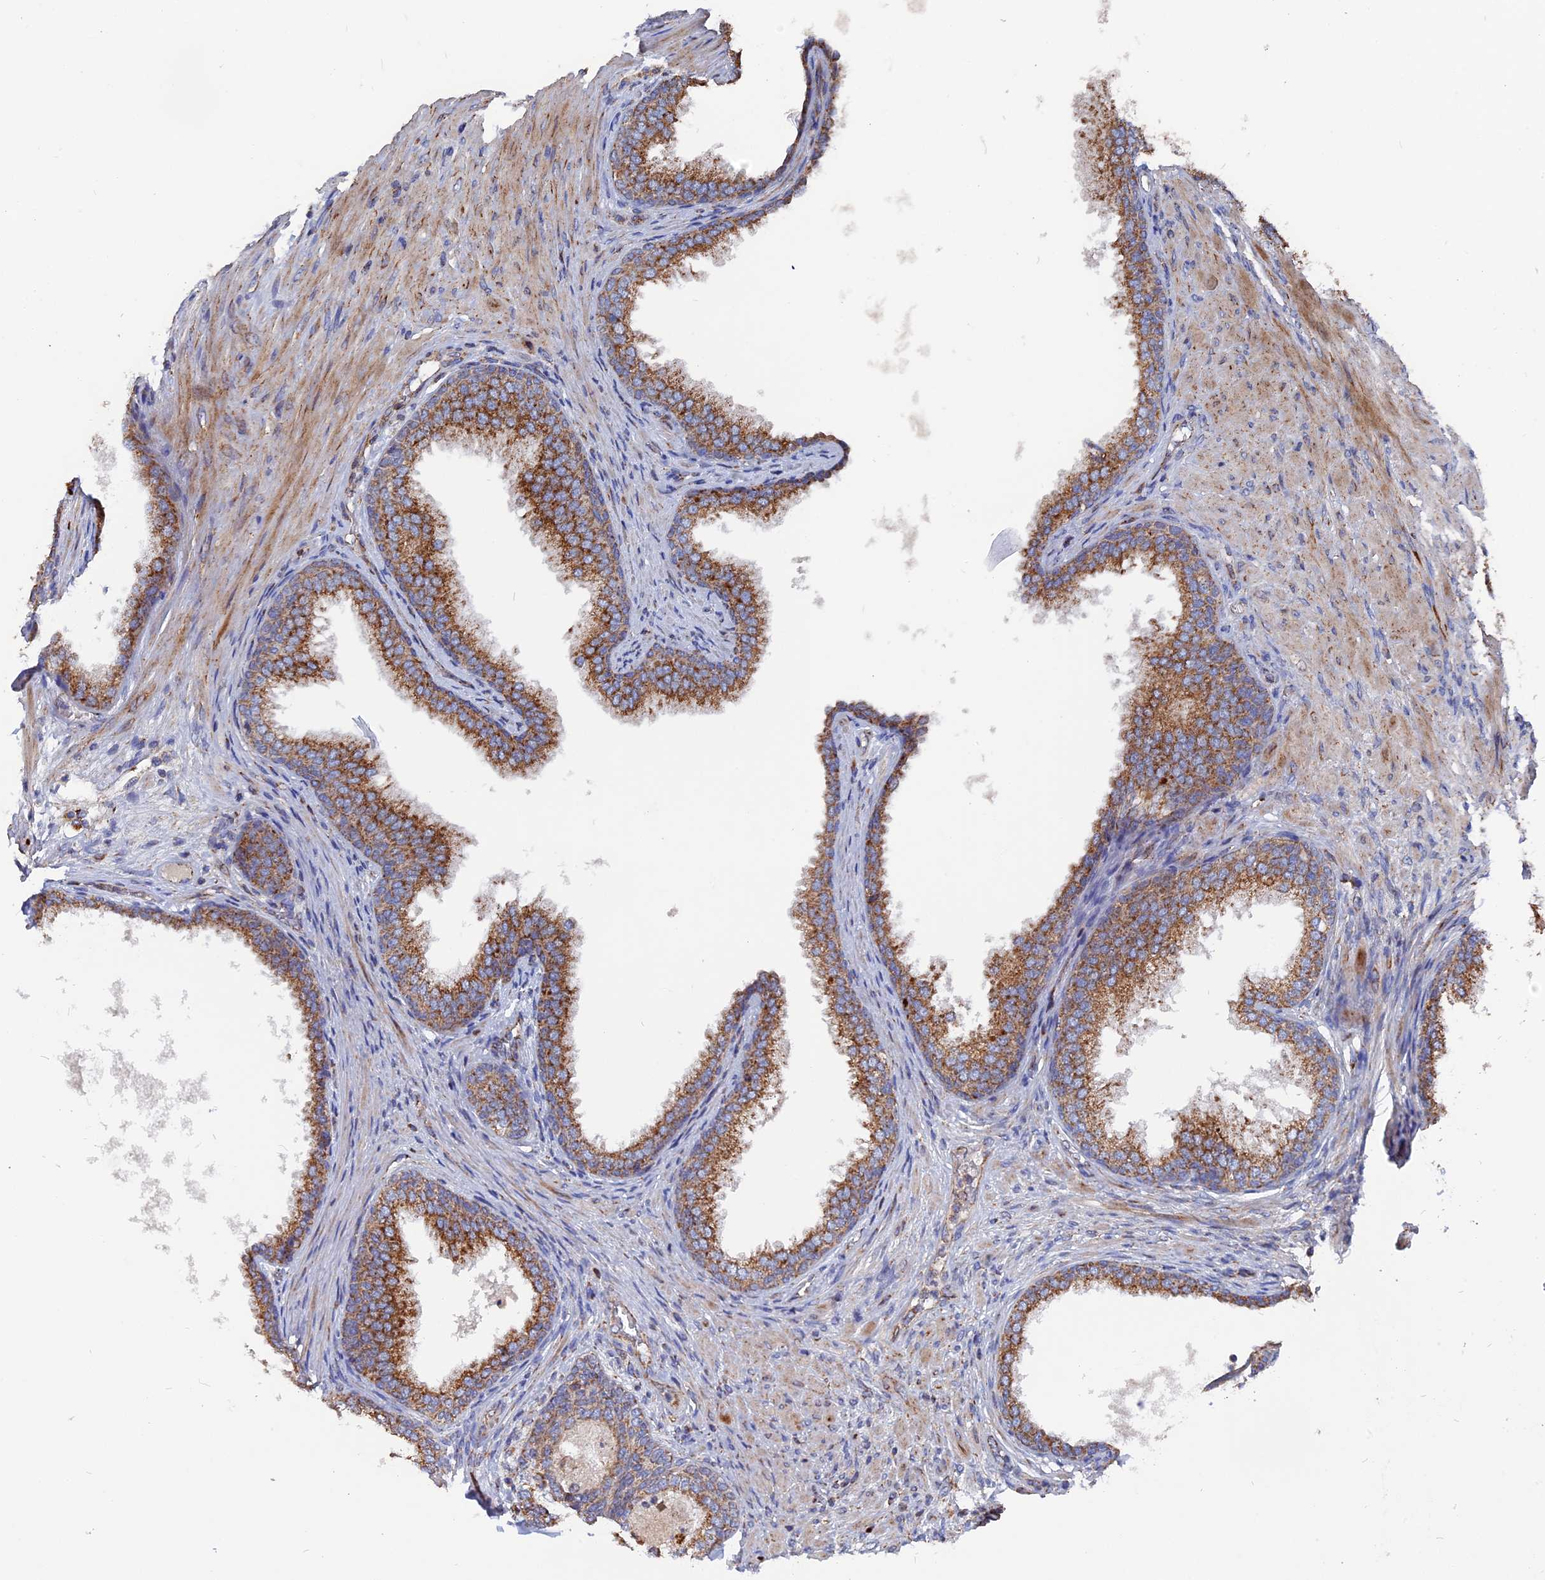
{"staining": {"intensity": "moderate", "quantity": ">75%", "location": "cytoplasmic/membranous"}, "tissue": "prostate", "cell_type": "Glandular cells", "image_type": "normal", "snomed": [{"axis": "morphology", "description": "Normal tissue, NOS"}, {"axis": "topography", "description": "Prostate"}], "caption": "Immunohistochemical staining of normal human prostate shows moderate cytoplasmic/membranous protein expression in approximately >75% of glandular cells.", "gene": "TGFA", "patient": {"sex": "male", "age": 76}}